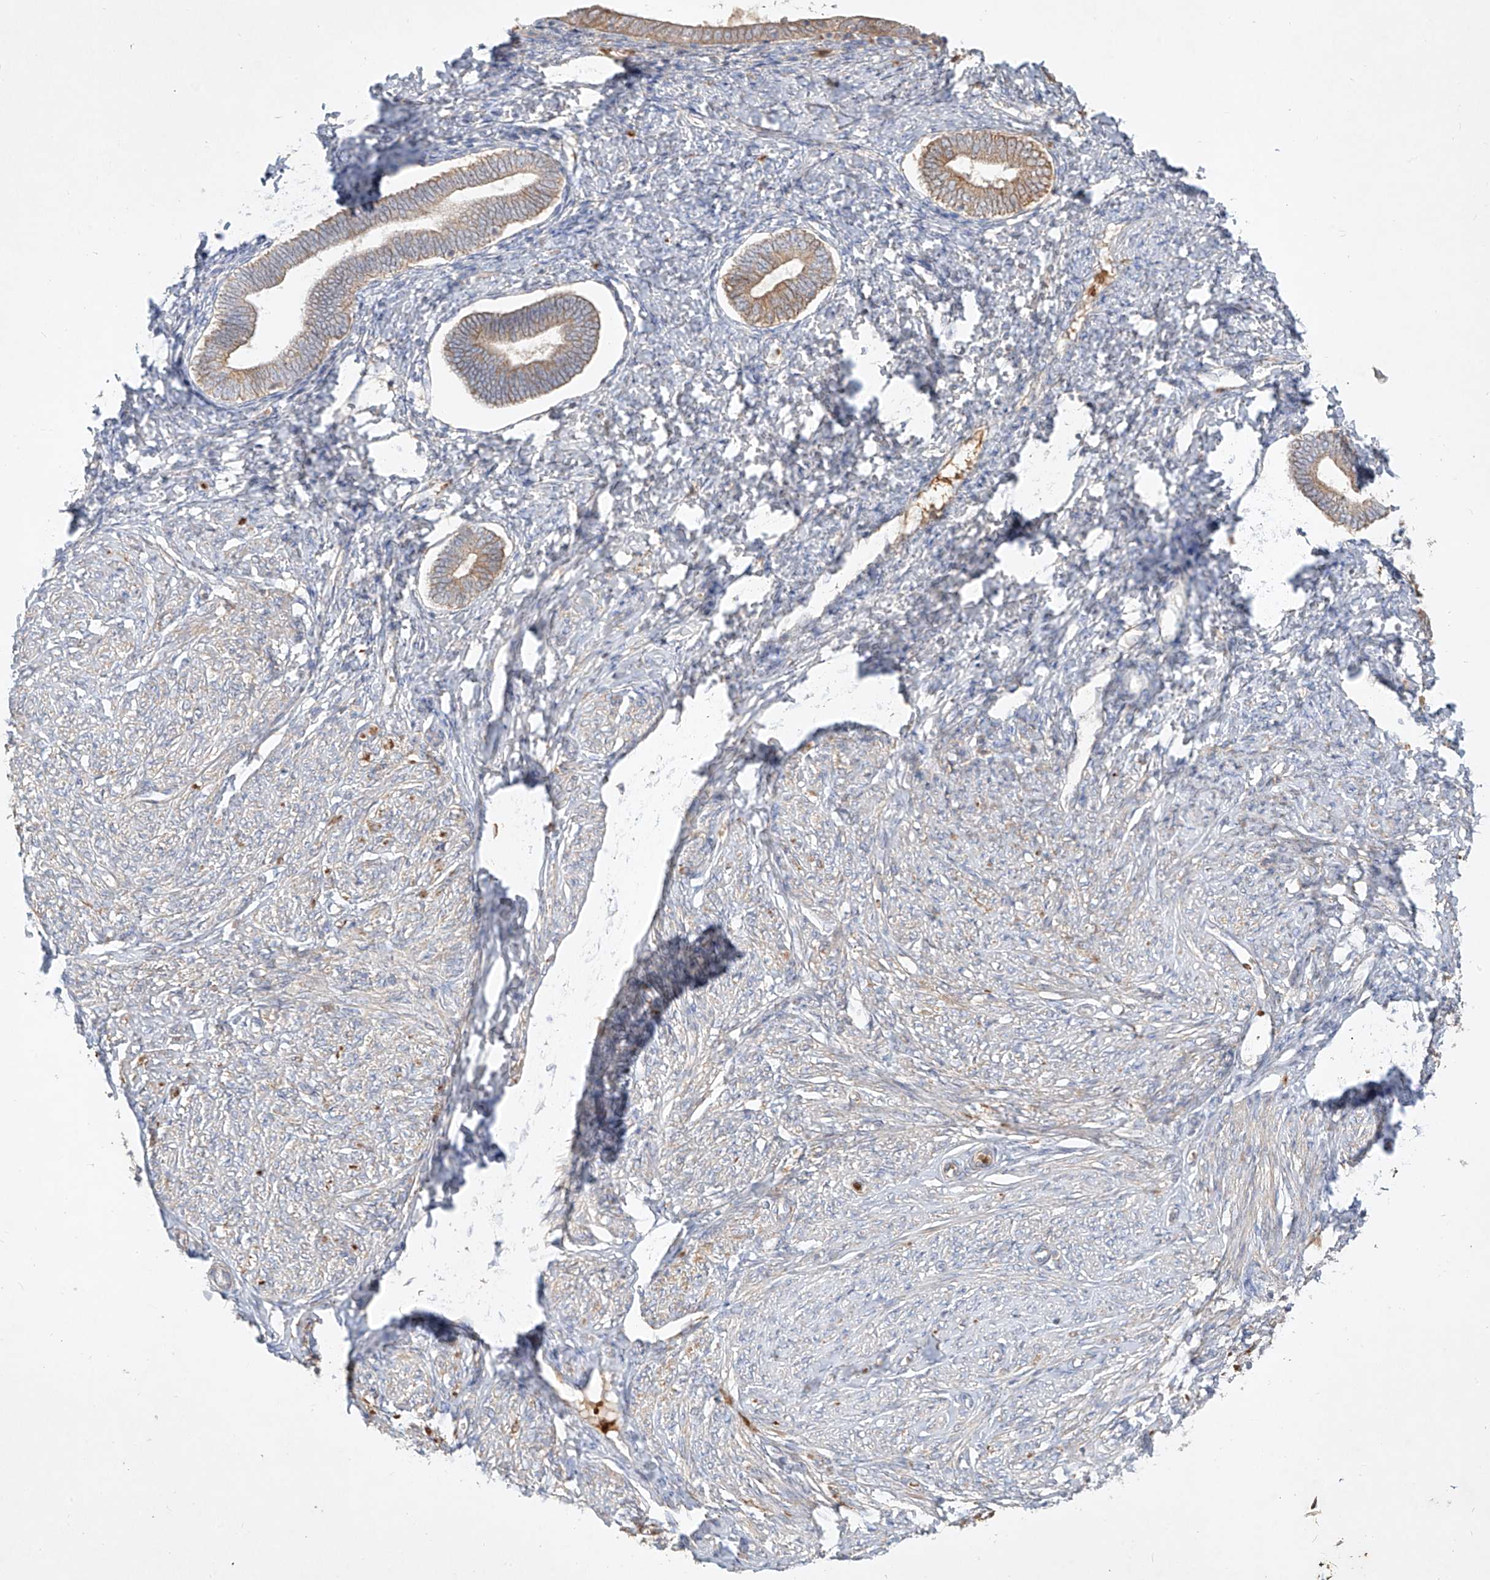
{"staining": {"intensity": "negative", "quantity": "none", "location": "none"}, "tissue": "endometrium", "cell_type": "Cells in endometrial stroma", "image_type": "normal", "snomed": [{"axis": "morphology", "description": "Normal tissue, NOS"}, {"axis": "topography", "description": "Endometrium"}], "caption": "Immunohistochemical staining of unremarkable endometrium exhibits no significant staining in cells in endometrial stroma. The staining was performed using DAB (3,3'-diaminobenzidine) to visualize the protein expression in brown, while the nuclei were stained in blue with hematoxylin (Magnification: 20x).", "gene": "KPNA7", "patient": {"sex": "female", "age": 72}}